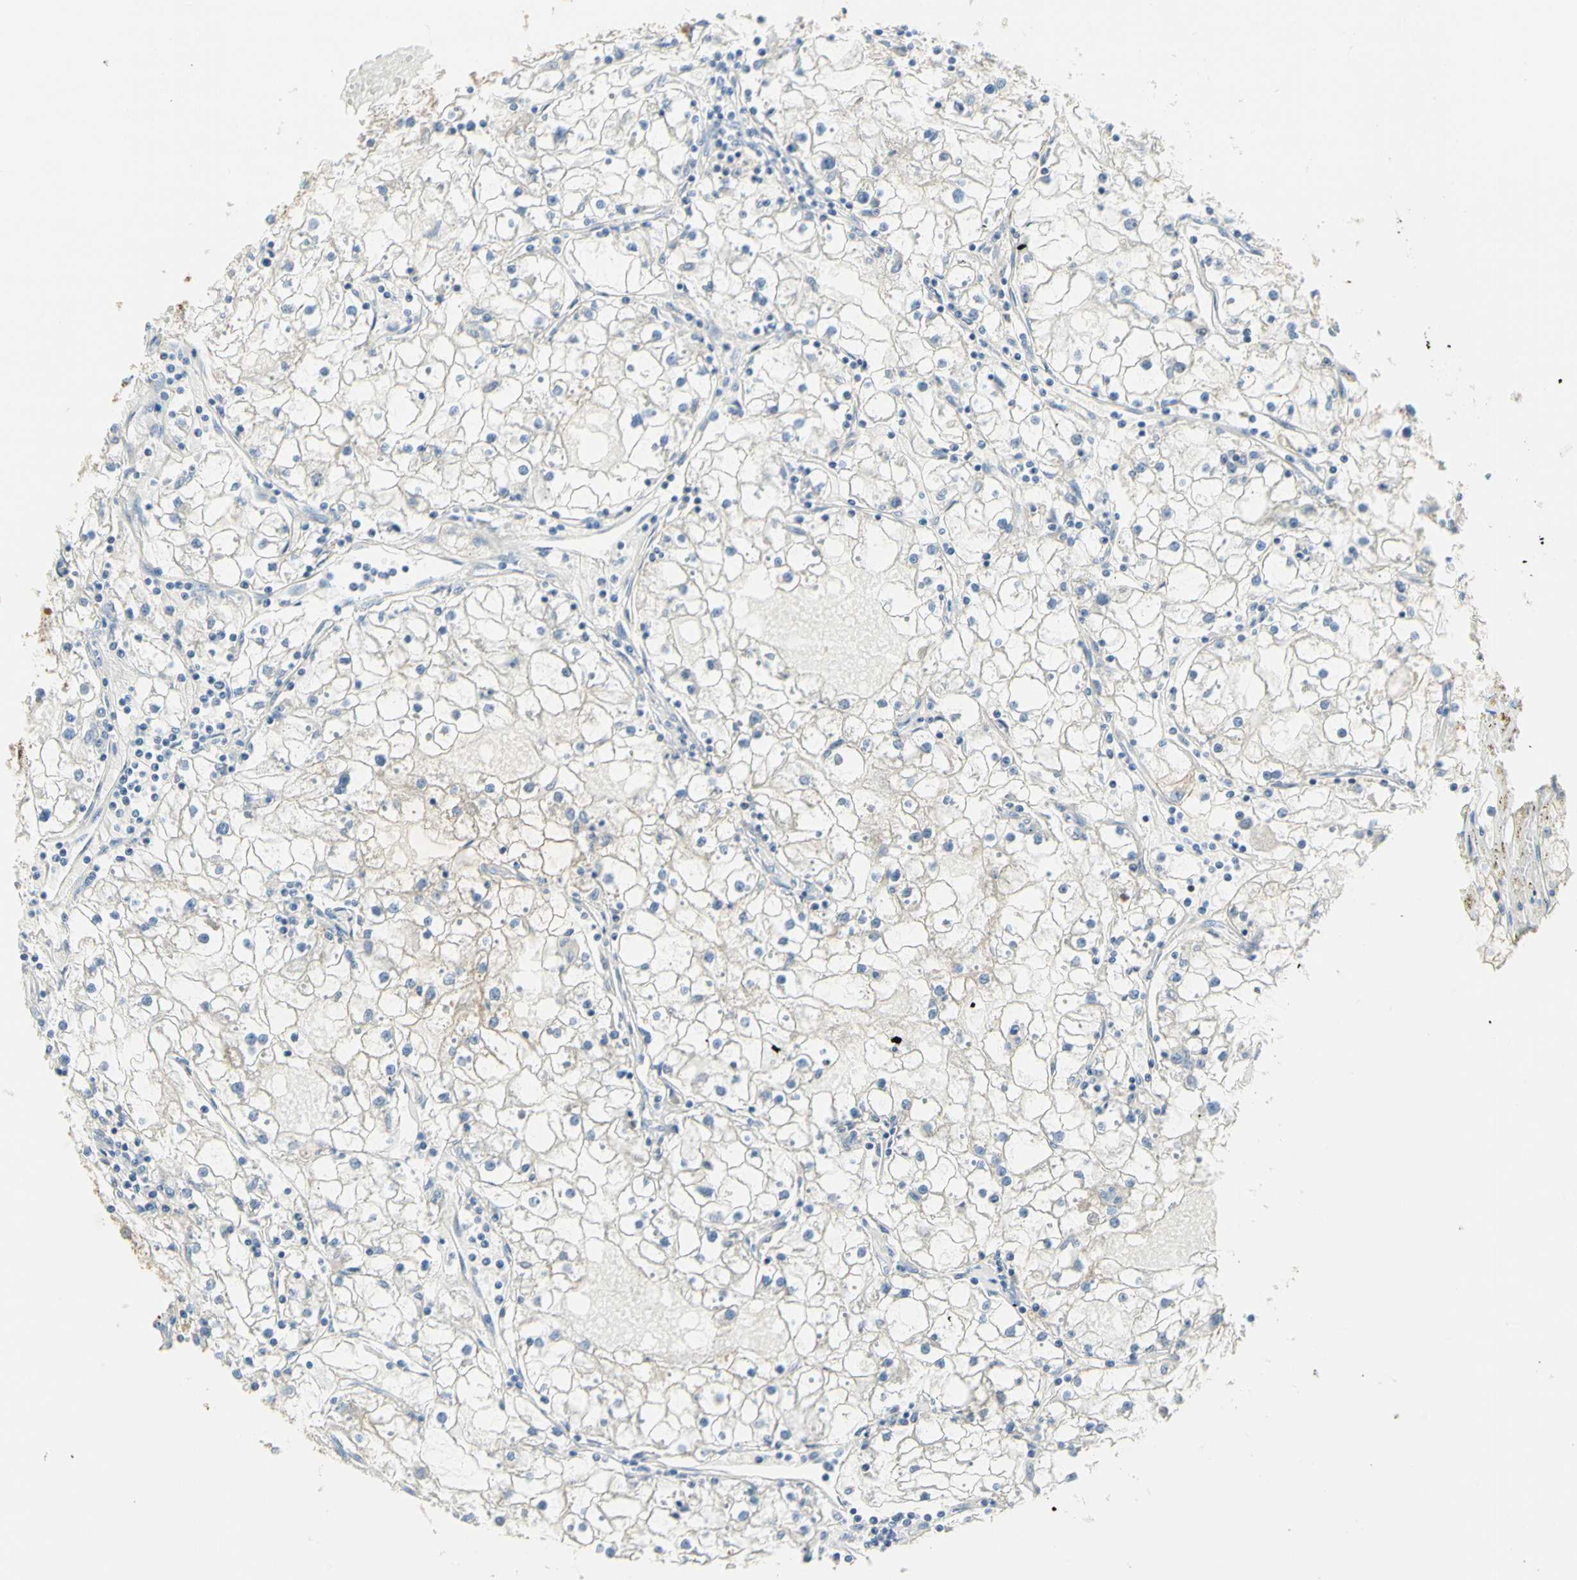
{"staining": {"intensity": "moderate", "quantity": "<25%", "location": "cytoplasmic/membranous"}, "tissue": "renal cancer", "cell_type": "Tumor cells", "image_type": "cancer", "snomed": [{"axis": "morphology", "description": "Adenocarcinoma, NOS"}, {"axis": "topography", "description": "Kidney"}], "caption": "Protein expression analysis of human renal adenocarcinoma reveals moderate cytoplasmic/membranous expression in approximately <25% of tumor cells.", "gene": "NECTIN4", "patient": {"sex": "male", "age": 56}}